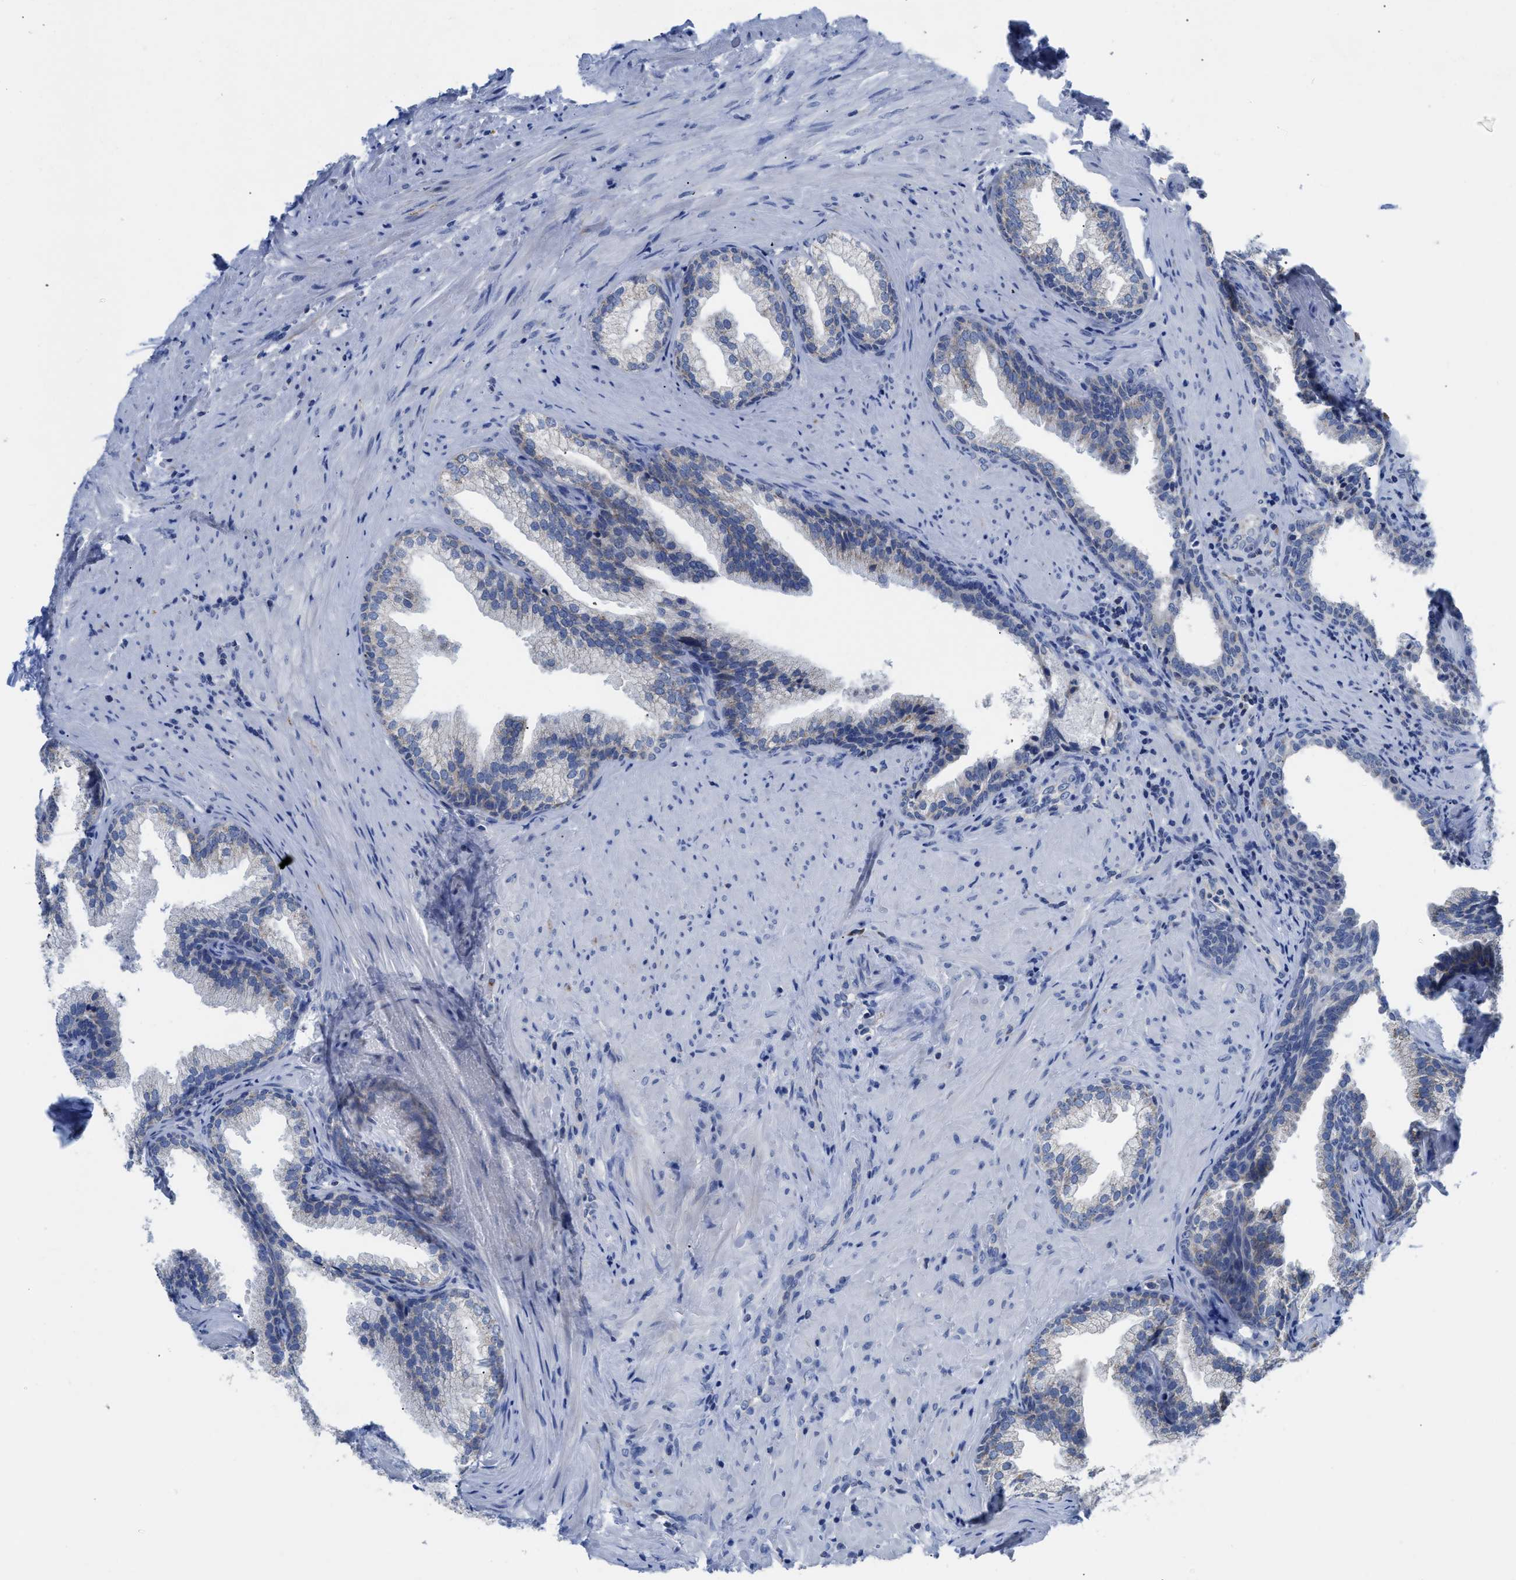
{"staining": {"intensity": "negative", "quantity": "none", "location": "none"}, "tissue": "prostate", "cell_type": "Glandular cells", "image_type": "normal", "snomed": [{"axis": "morphology", "description": "Normal tissue, NOS"}, {"axis": "topography", "description": "Prostate"}], "caption": "A histopathology image of prostate stained for a protein shows no brown staining in glandular cells.", "gene": "ETFA", "patient": {"sex": "male", "age": 76}}